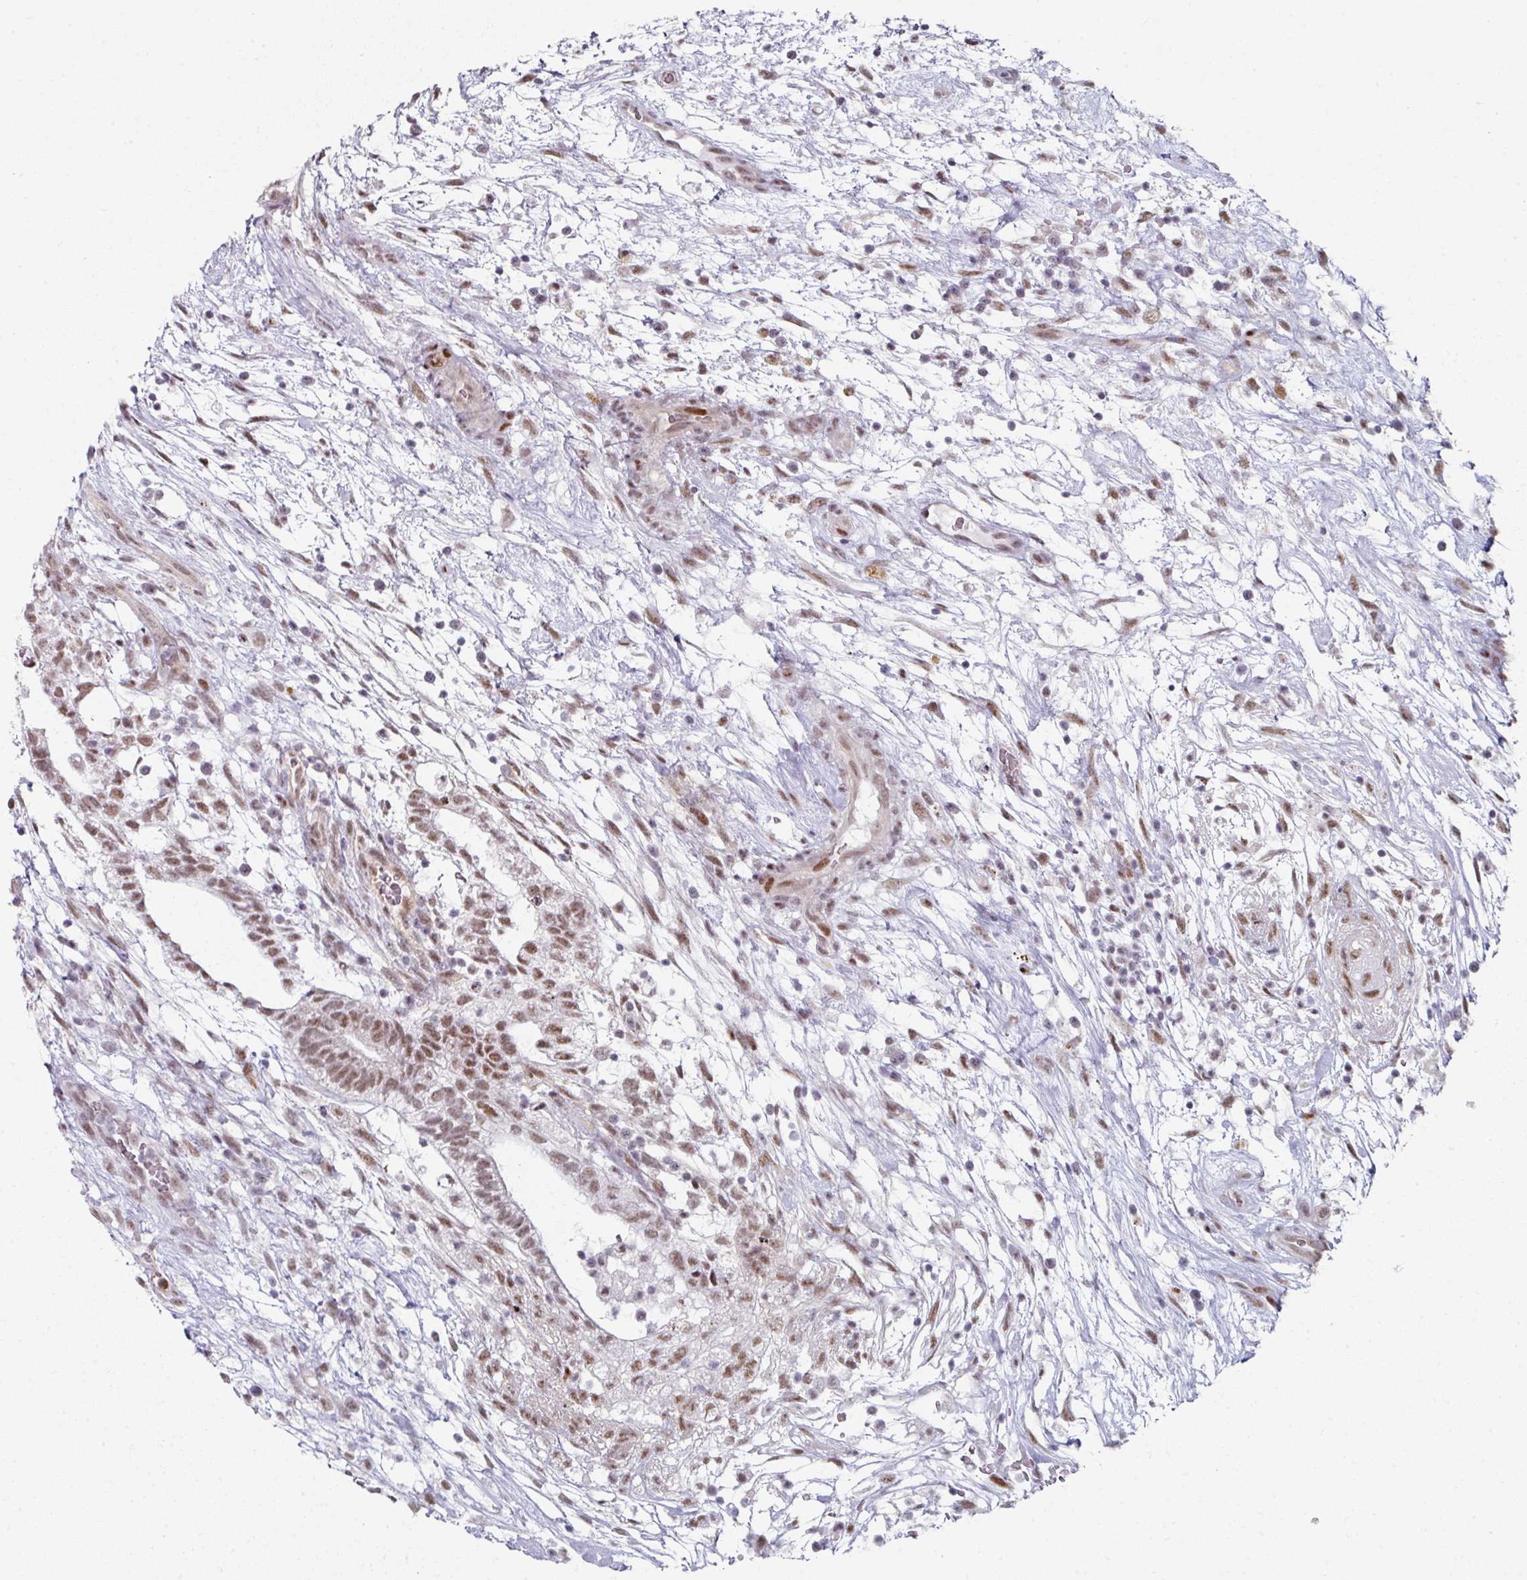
{"staining": {"intensity": "moderate", "quantity": ">75%", "location": "nuclear"}, "tissue": "testis cancer", "cell_type": "Tumor cells", "image_type": "cancer", "snomed": [{"axis": "morphology", "description": "Carcinoma, Embryonal, NOS"}, {"axis": "topography", "description": "Testis"}], "caption": "Brown immunohistochemical staining in testis cancer (embryonal carcinoma) displays moderate nuclear positivity in approximately >75% of tumor cells.", "gene": "SF3B5", "patient": {"sex": "male", "age": 32}}